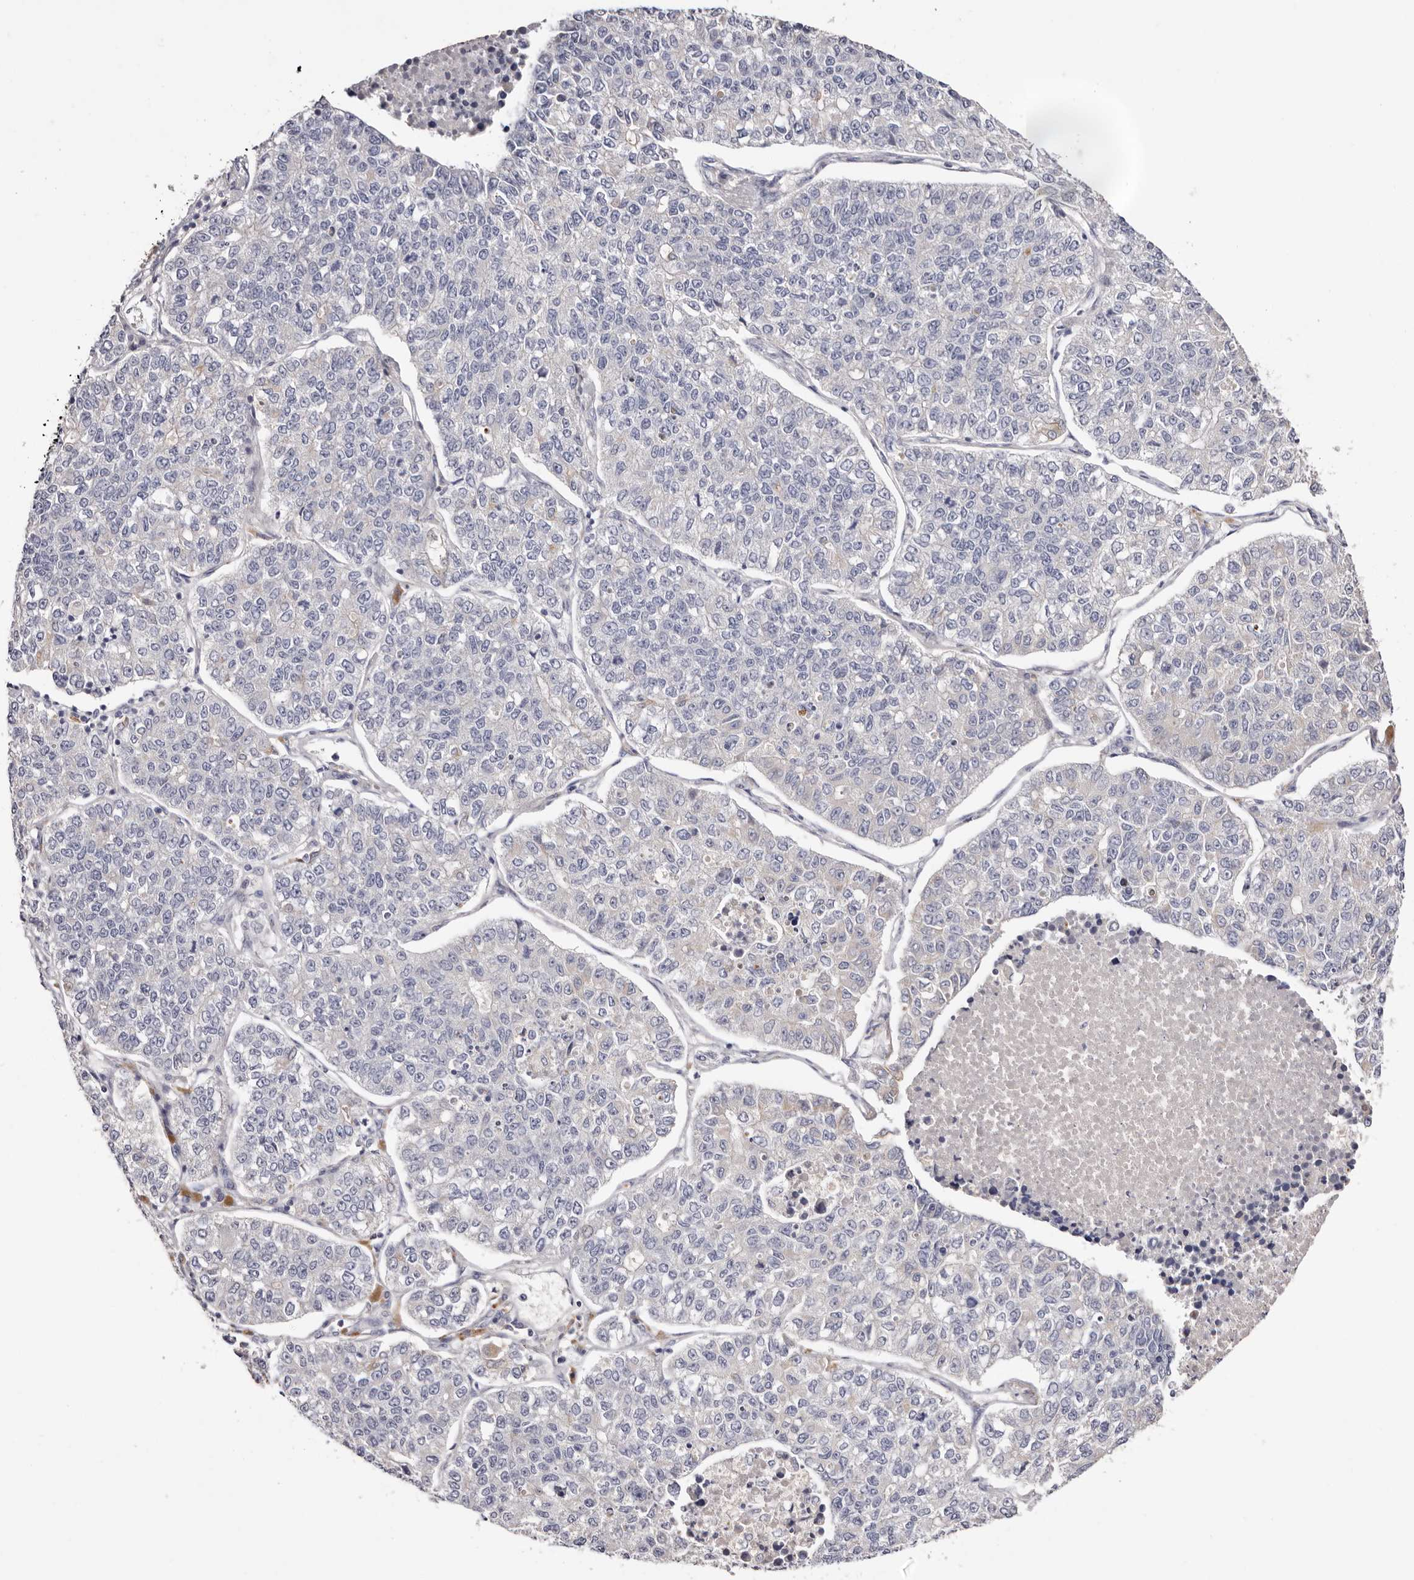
{"staining": {"intensity": "negative", "quantity": "none", "location": "none"}, "tissue": "lung cancer", "cell_type": "Tumor cells", "image_type": "cancer", "snomed": [{"axis": "morphology", "description": "Adenocarcinoma, NOS"}, {"axis": "topography", "description": "Lung"}], "caption": "IHC histopathology image of adenocarcinoma (lung) stained for a protein (brown), which demonstrates no positivity in tumor cells.", "gene": "STK16", "patient": {"sex": "male", "age": 49}}